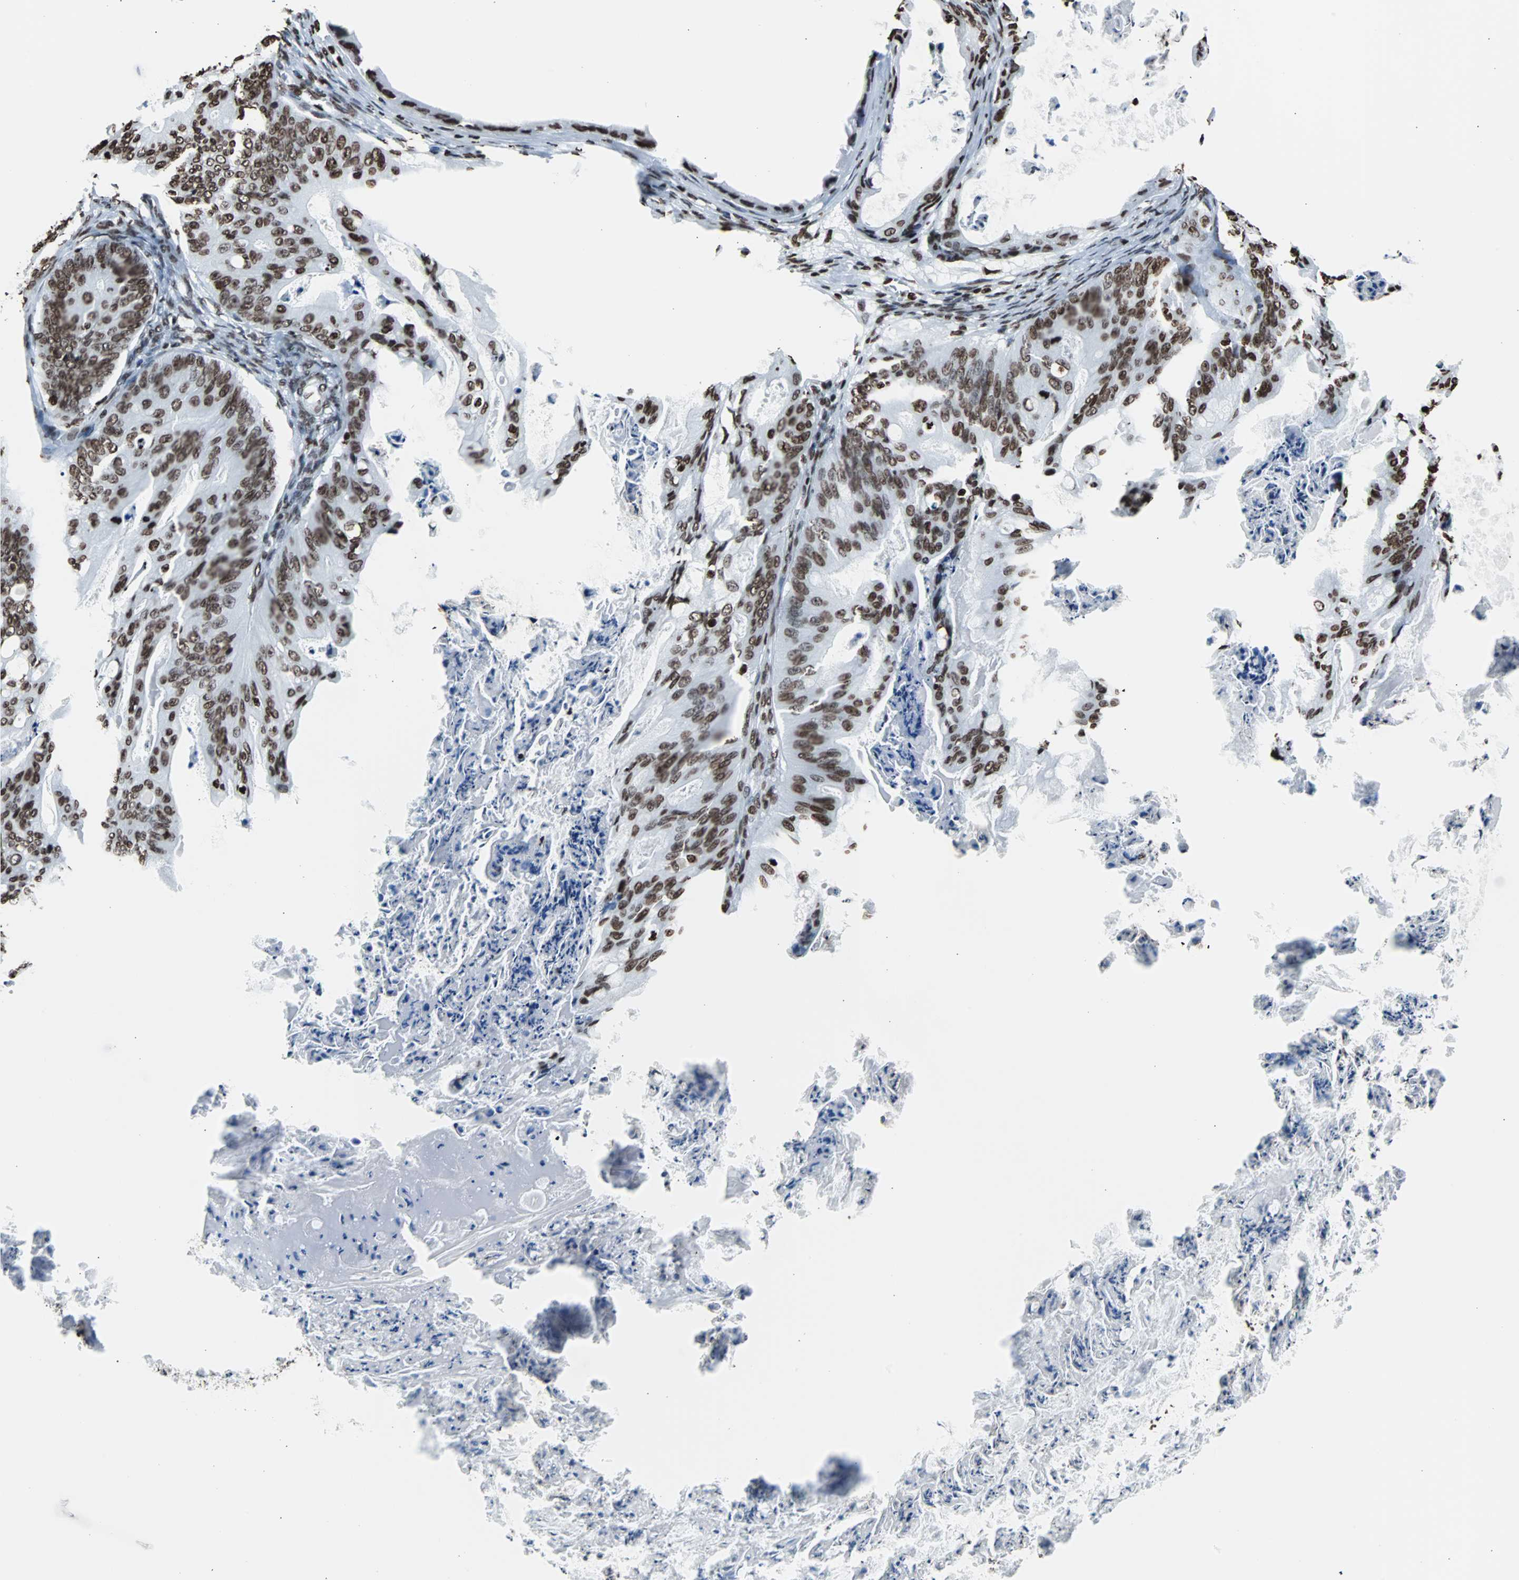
{"staining": {"intensity": "moderate", "quantity": ">75%", "location": "nuclear"}, "tissue": "ovarian cancer", "cell_type": "Tumor cells", "image_type": "cancer", "snomed": [{"axis": "morphology", "description": "Cystadenocarcinoma, mucinous, NOS"}, {"axis": "topography", "description": "Ovary"}], "caption": "Moderate nuclear expression for a protein is present in about >75% of tumor cells of mucinous cystadenocarcinoma (ovarian) using immunohistochemistry.", "gene": "H2BC18", "patient": {"sex": "female", "age": 36}}